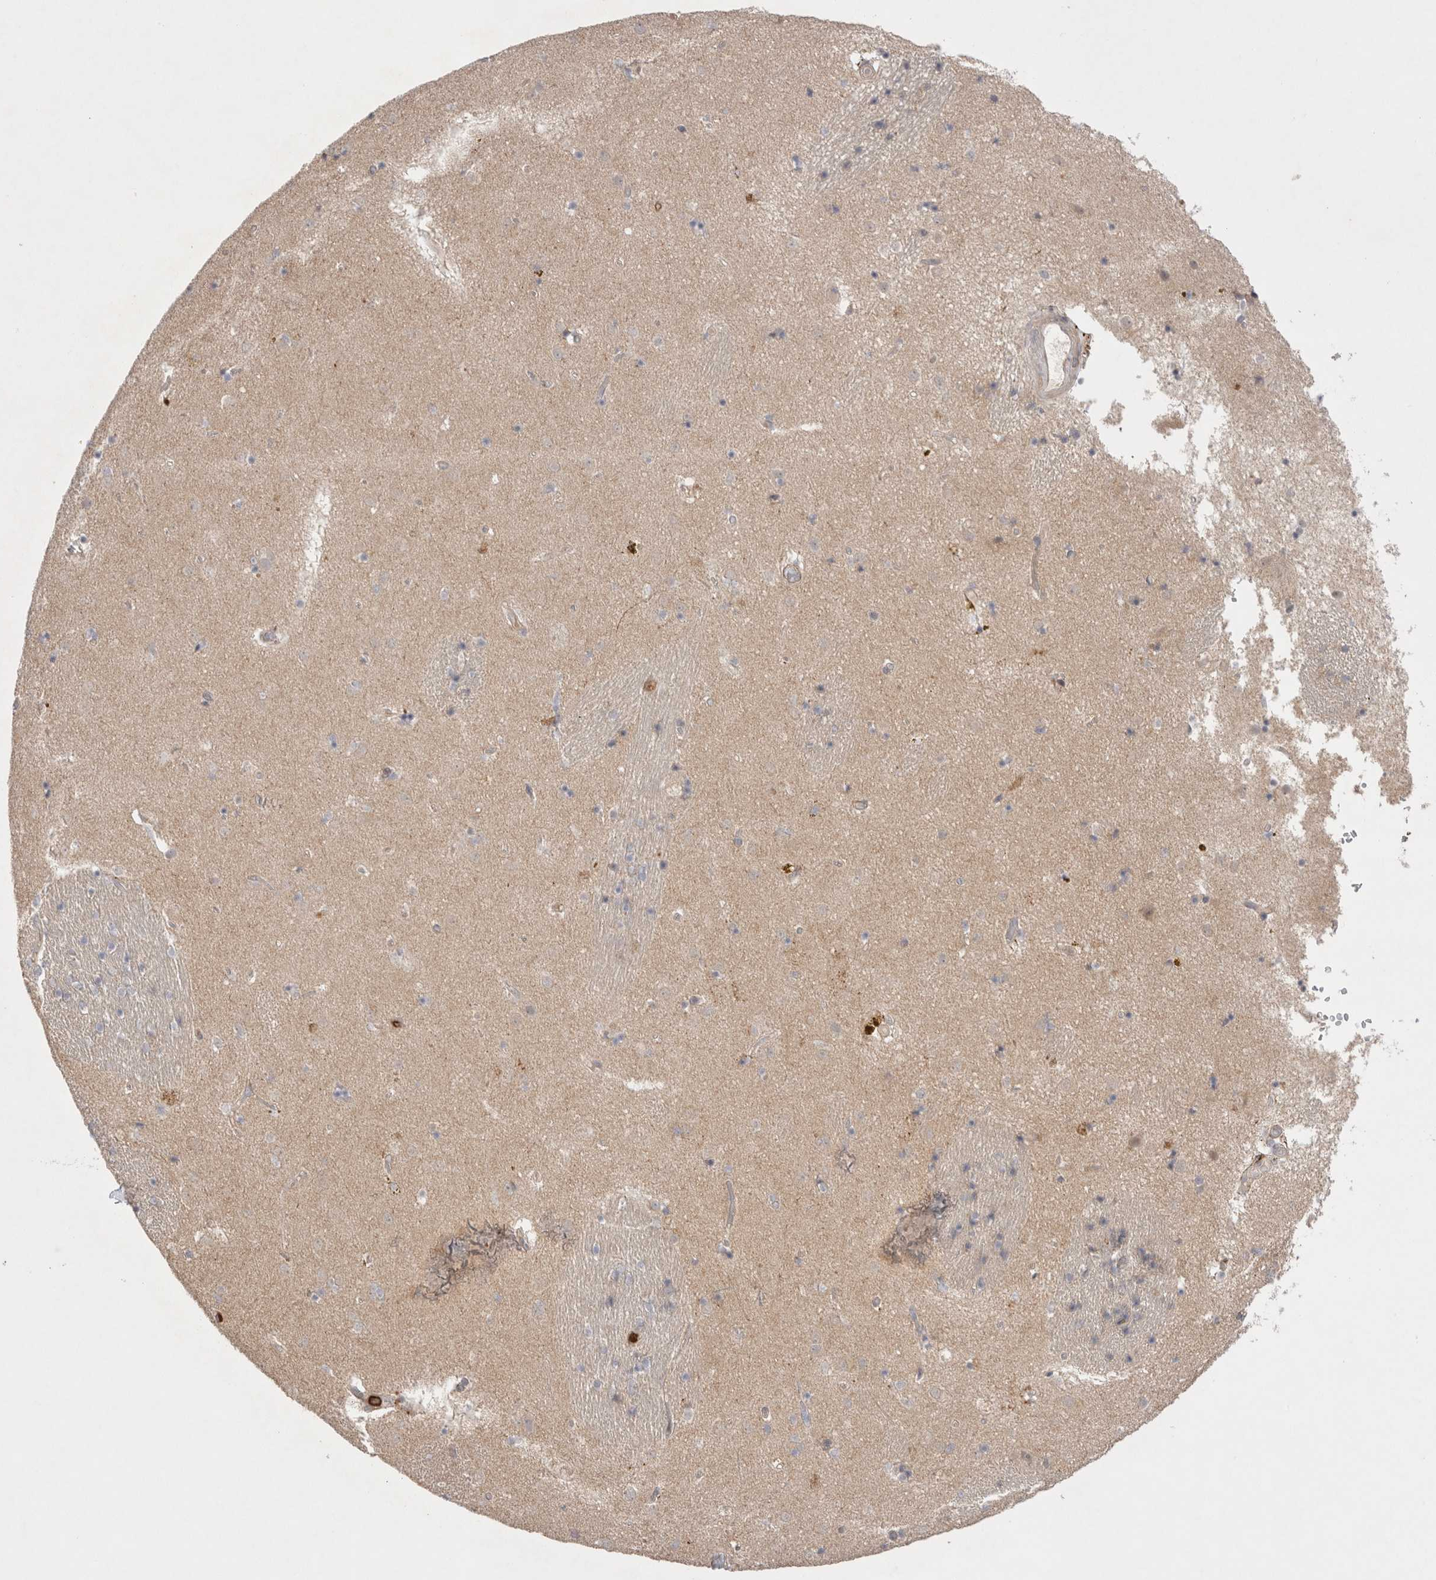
{"staining": {"intensity": "negative", "quantity": "none", "location": "none"}, "tissue": "caudate", "cell_type": "Glial cells", "image_type": "normal", "snomed": [{"axis": "morphology", "description": "Normal tissue, NOS"}, {"axis": "topography", "description": "Lateral ventricle wall"}], "caption": "An immunohistochemistry (IHC) histopathology image of normal caudate is shown. There is no staining in glial cells of caudate.", "gene": "GSDMB", "patient": {"sex": "male", "age": 70}}